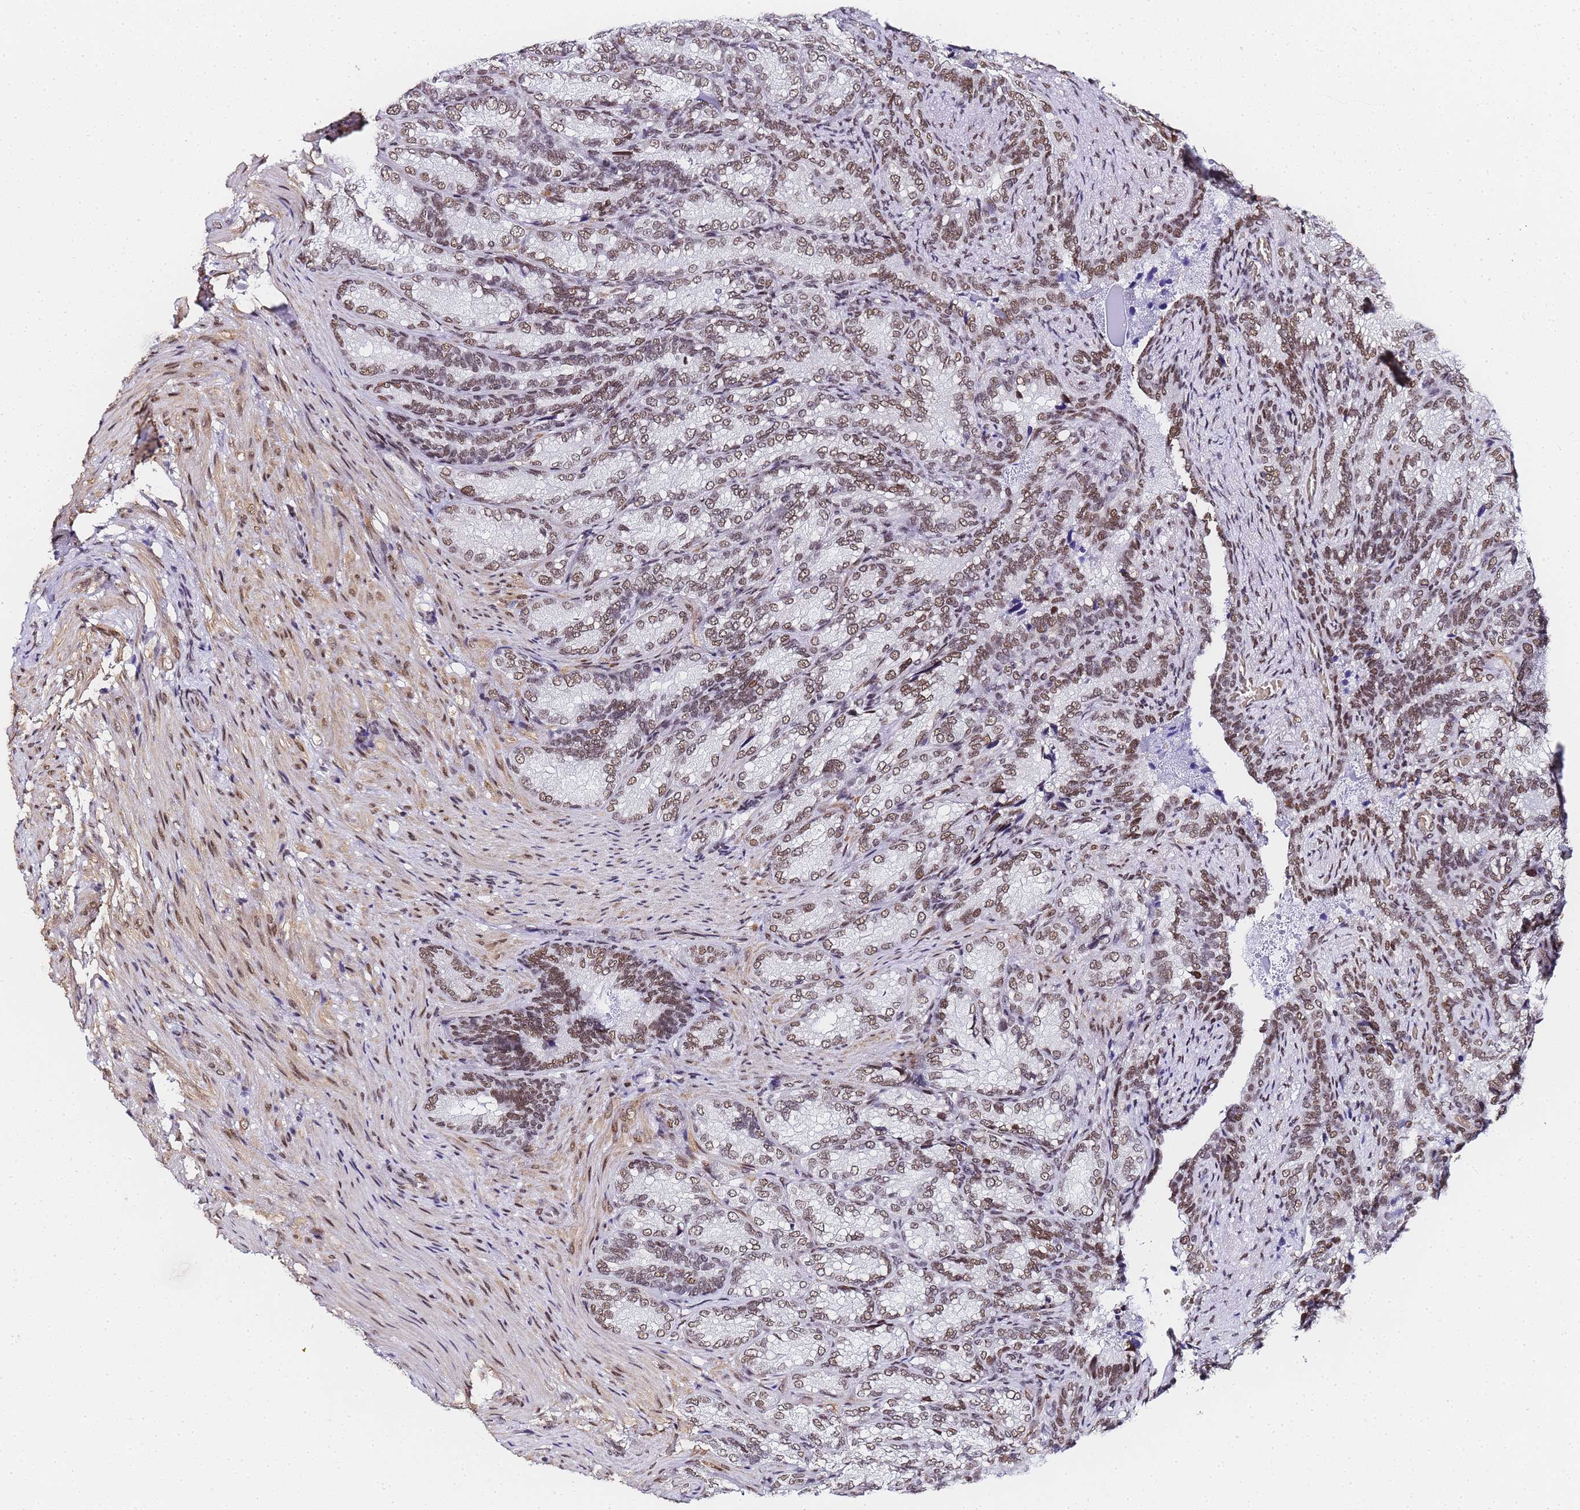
{"staining": {"intensity": "weak", "quantity": ">75%", "location": "nuclear"}, "tissue": "seminal vesicle", "cell_type": "Glandular cells", "image_type": "normal", "snomed": [{"axis": "morphology", "description": "Normal tissue, NOS"}, {"axis": "topography", "description": "Seminal veicle"}], "caption": "Protein expression analysis of normal seminal vesicle demonstrates weak nuclear staining in about >75% of glandular cells. Using DAB (brown) and hematoxylin (blue) stains, captured at high magnification using brightfield microscopy.", "gene": "POLR1A", "patient": {"sex": "male", "age": 58}}